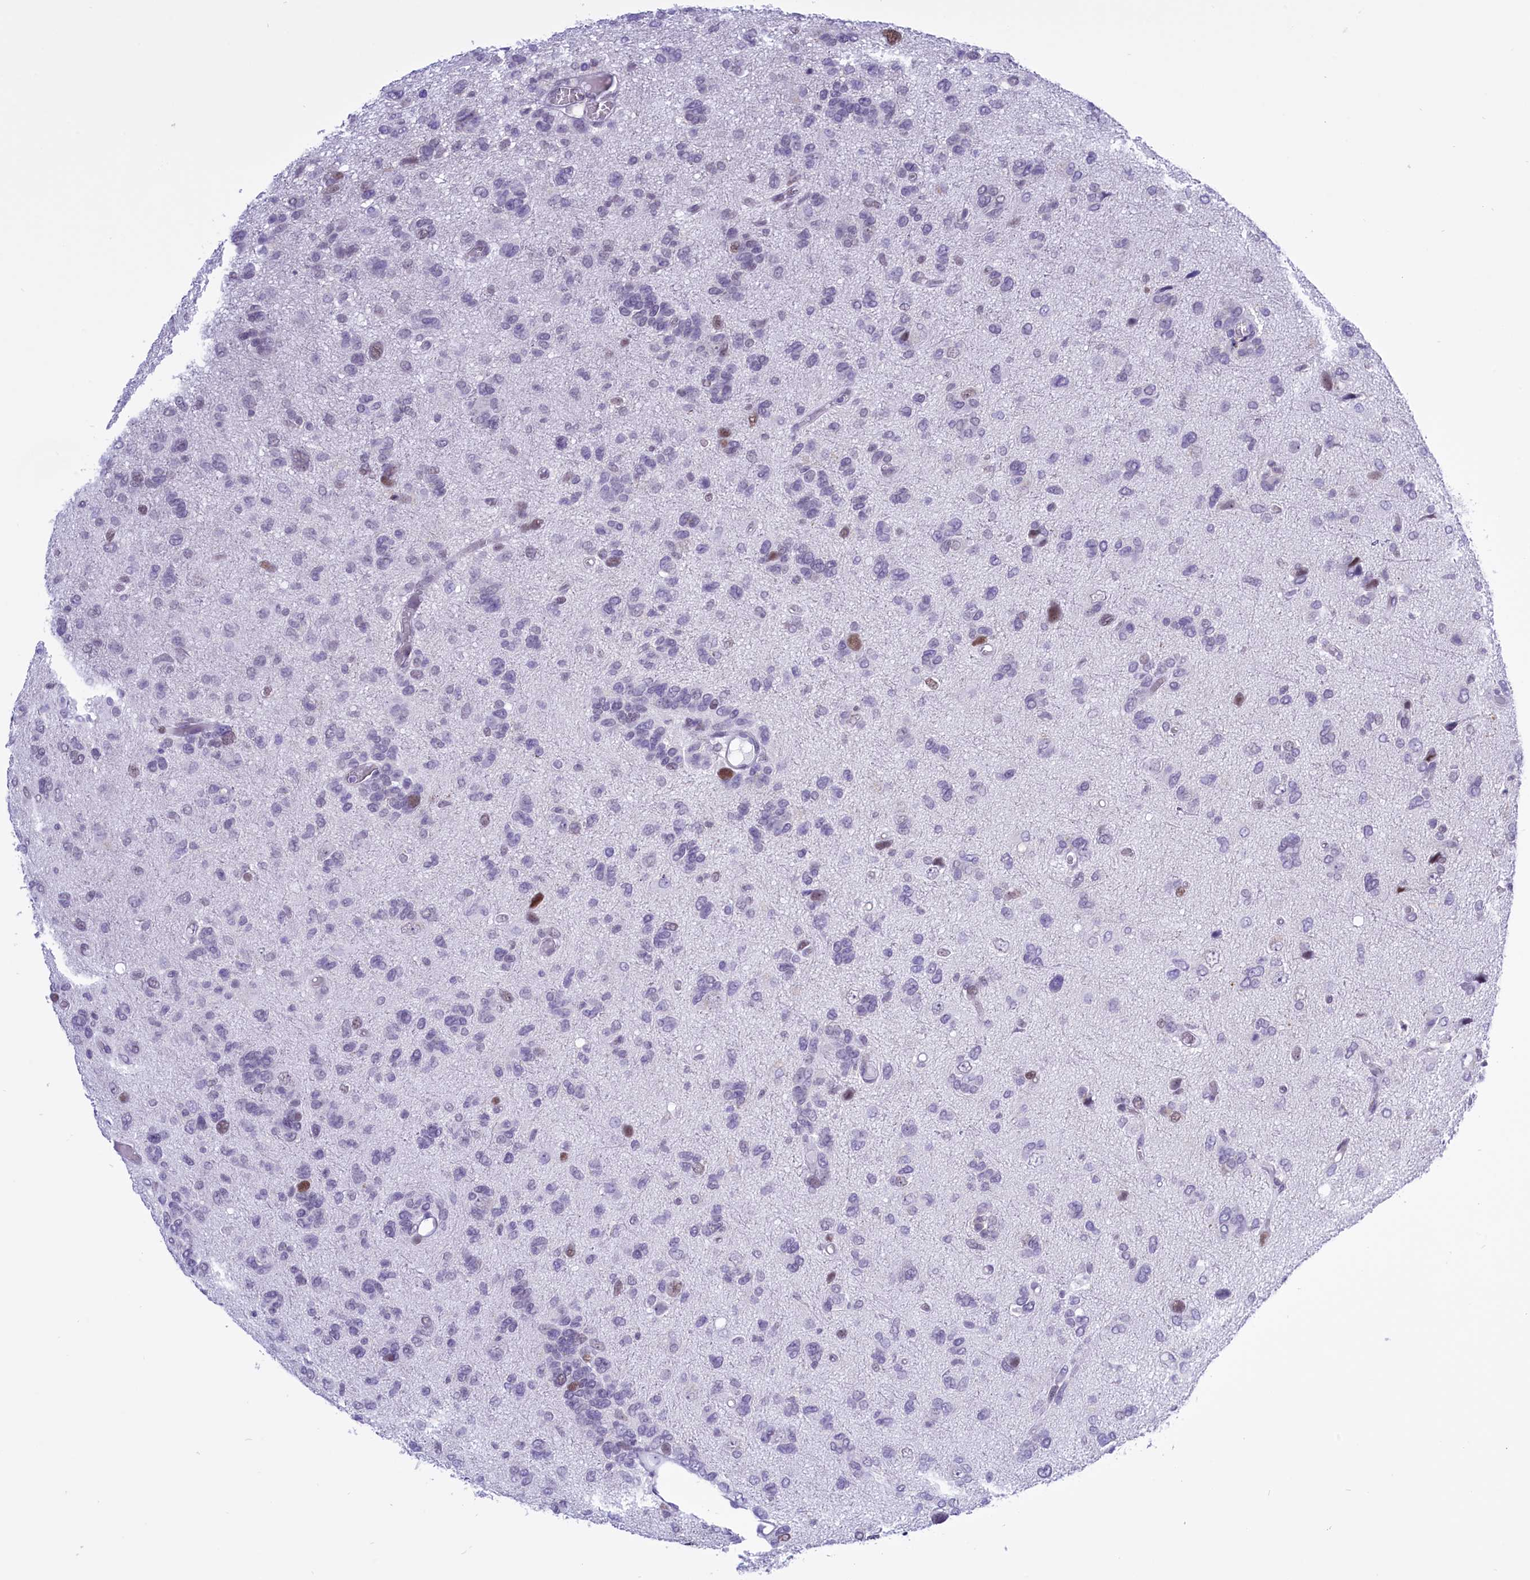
{"staining": {"intensity": "weak", "quantity": "<25%", "location": "nuclear"}, "tissue": "glioma", "cell_type": "Tumor cells", "image_type": "cancer", "snomed": [{"axis": "morphology", "description": "Glioma, malignant, High grade"}, {"axis": "topography", "description": "Brain"}], "caption": "High power microscopy photomicrograph of an immunohistochemistry (IHC) photomicrograph of glioma, revealing no significant positivity in tumor cells.", "gene": "RPS6KB1", "patient": {"sex": "female", "age": 59}}